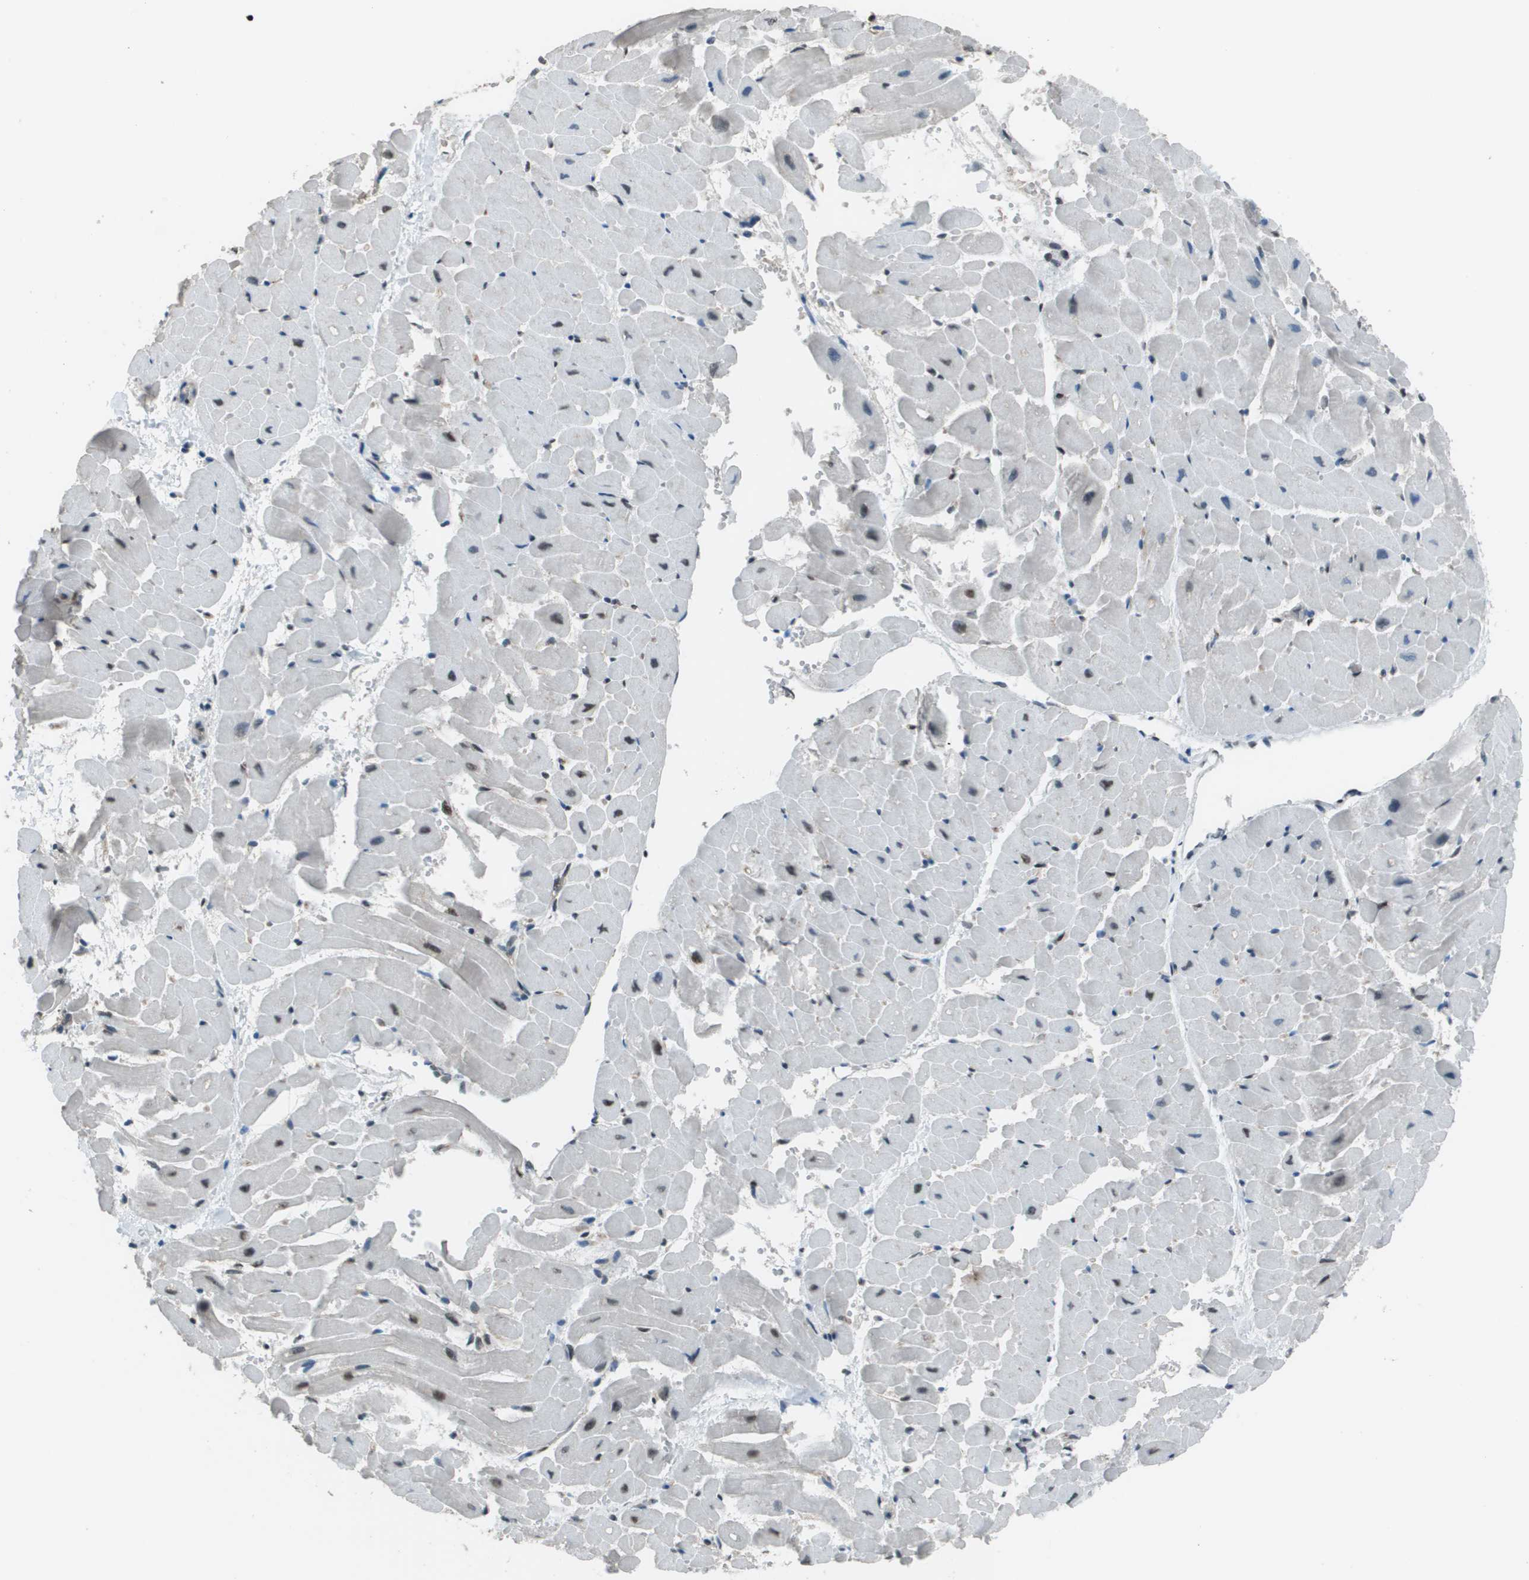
{"staining": {"intensity": "negative", "quantity": "none", "location": "none"}, "tissue": "heart muscle", "cell_type": "Cardiomyocytes", "image_type": "normal", "snomed": [{"axis": "morphology", "description": "Normal tissue, NOS"}, {"axis": "topography", "description": "Heart"}], "caption": "A high-resolution image shows immunohistochemistry staining of normal heart muscle, which exhibits no significant positivity in cardiomyocytes. (DAB (3,3'-diaminobenzidine) immunohistochemistry visualized using brightfield microscopy, high magnification).", "gene": "DEPDC1", "patient": {"sex": "male", "age": 45}}